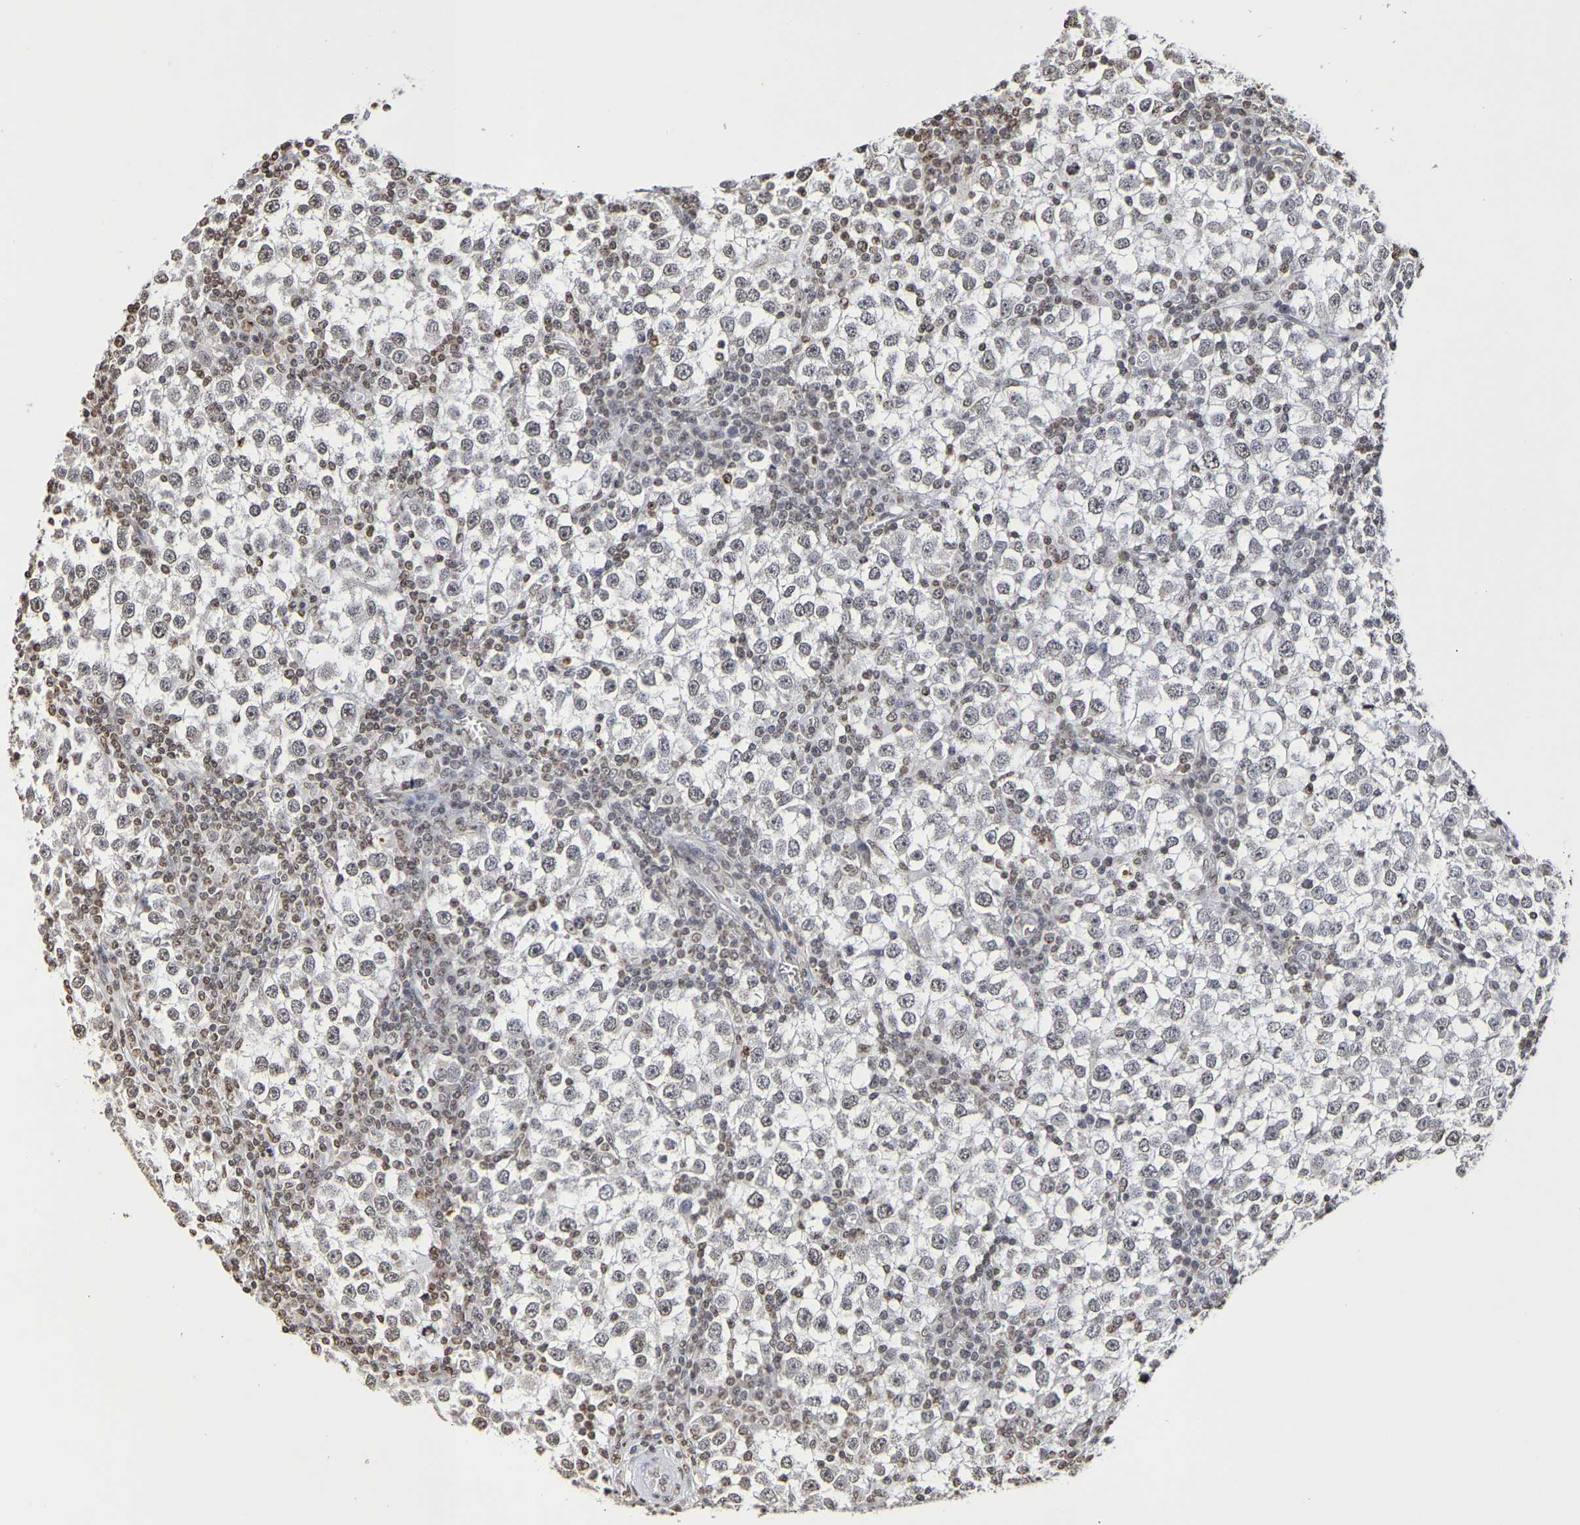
{"staining": {"intensity": "weak", "quantity": "25%-75%", "location": "nuclear"}, "tissue": "testis cancer", "cell_type": "Tumor cells", "image_type": "cancer", "snomed": [{"axis": "morphology", "description": "Seminoma, NOS"}, {"axis": "topography", "description": "Testis"}], "caption": "A high-resolution image shows immunohistochemistry staining of testis seminoma, which reveals weak nuclear positivity in approximately 25%-75% of tumor cells.", "gene": "ATF4", "patient": {"sex": "male", "age": 65}}